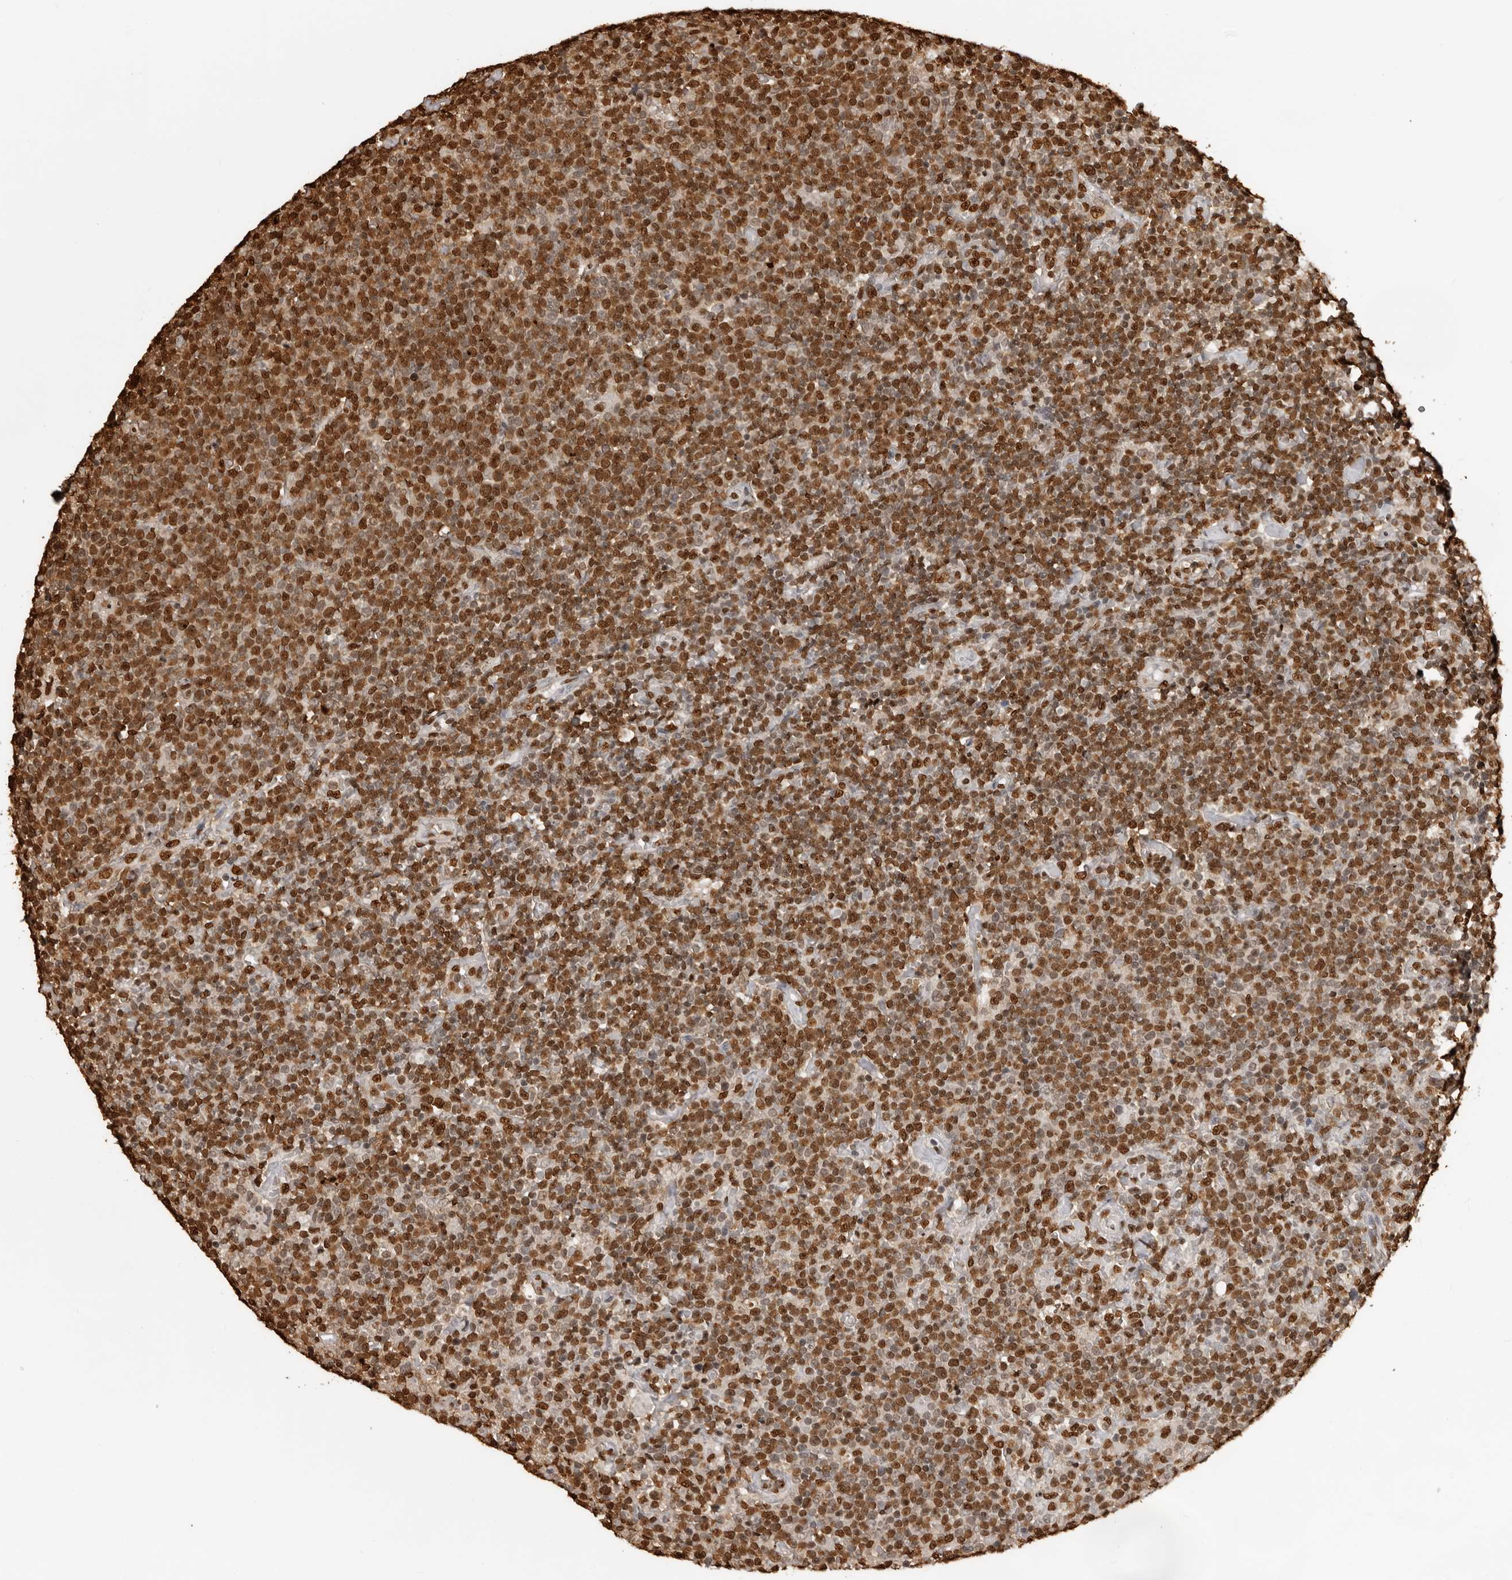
{"staining": {"intensity": "strong", "quantity": ">75%", "location": "nuclear"}, "tissue": "lymphoma", "cell_type": "Tumor cells", "image_type": "cancer", "snomed": [{"axis": "morphology", "description": "Malignant lymphoma, non-Hodgkin's type, High grade"}, {"axis": "topography", "description": "Lymph node"}], "caption": "Immunohistochemical staining of malignant lymphoma, non-Hodgkin's type (high-grade) shows strong nuclear protein staining in approximately >75% of tumor cells.", "gene": "ZFP91", "patient": {"sex": "male", "age": 61}}